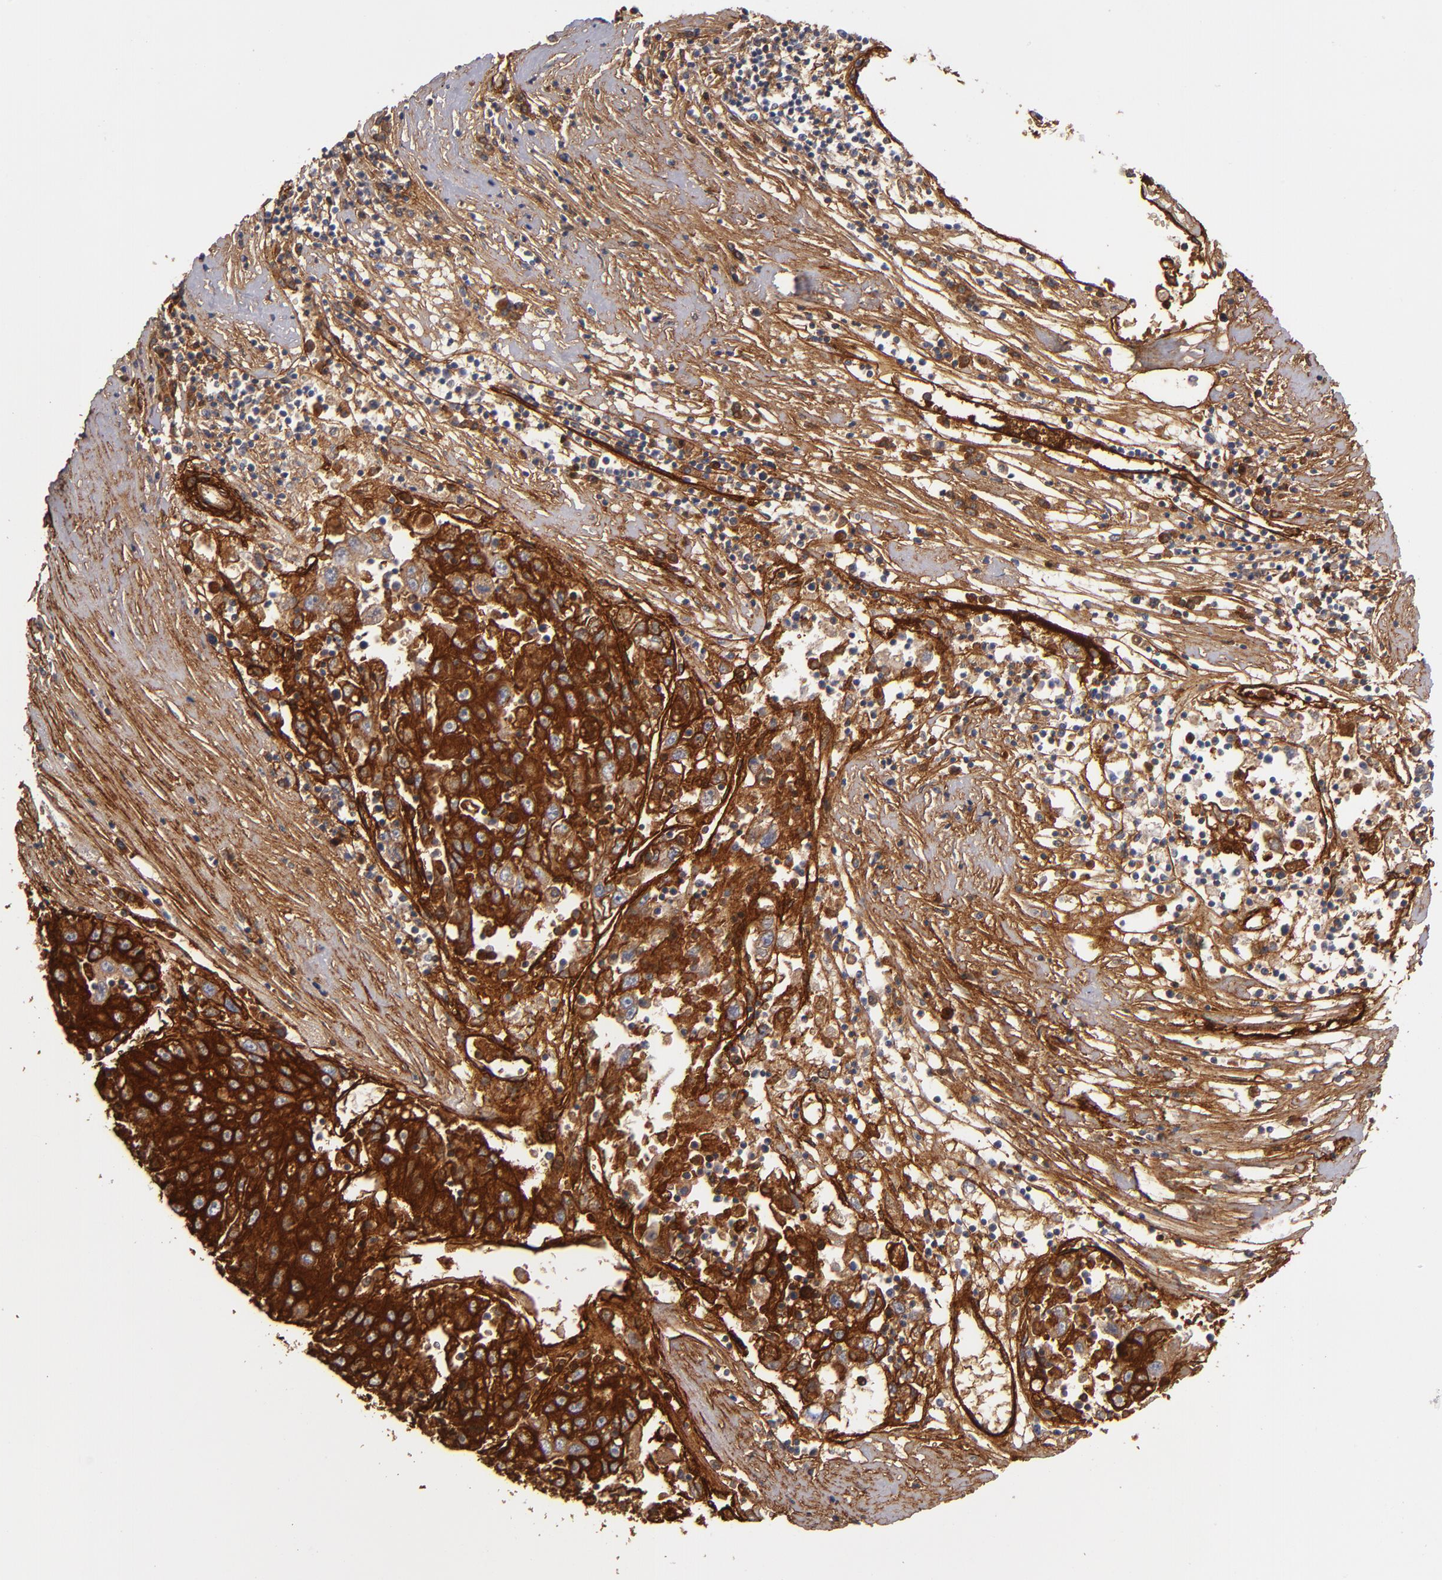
{"staining": {"intensity": "strong", "quantity": ">75%", "location": "cytoplasmic/membranous"}, "tissue": "liver cancer", "cell_type": "Tumor cells", "image_type": "cancer", "snomed": [{"axis": "morphology", "description": "Carcinoma, Hepatocellular, NOS"}, {"axis": "topography", "description": "Liver"}], "caption": "This image shows immunohistochemistry staining of human liver hepatocellular carcinoma, with high strong cytoplasmic/membranous expression in approximately >75% of tumor cells.", "gene": "LAMC1", "patient": {"sex": "male", "age": 49}}